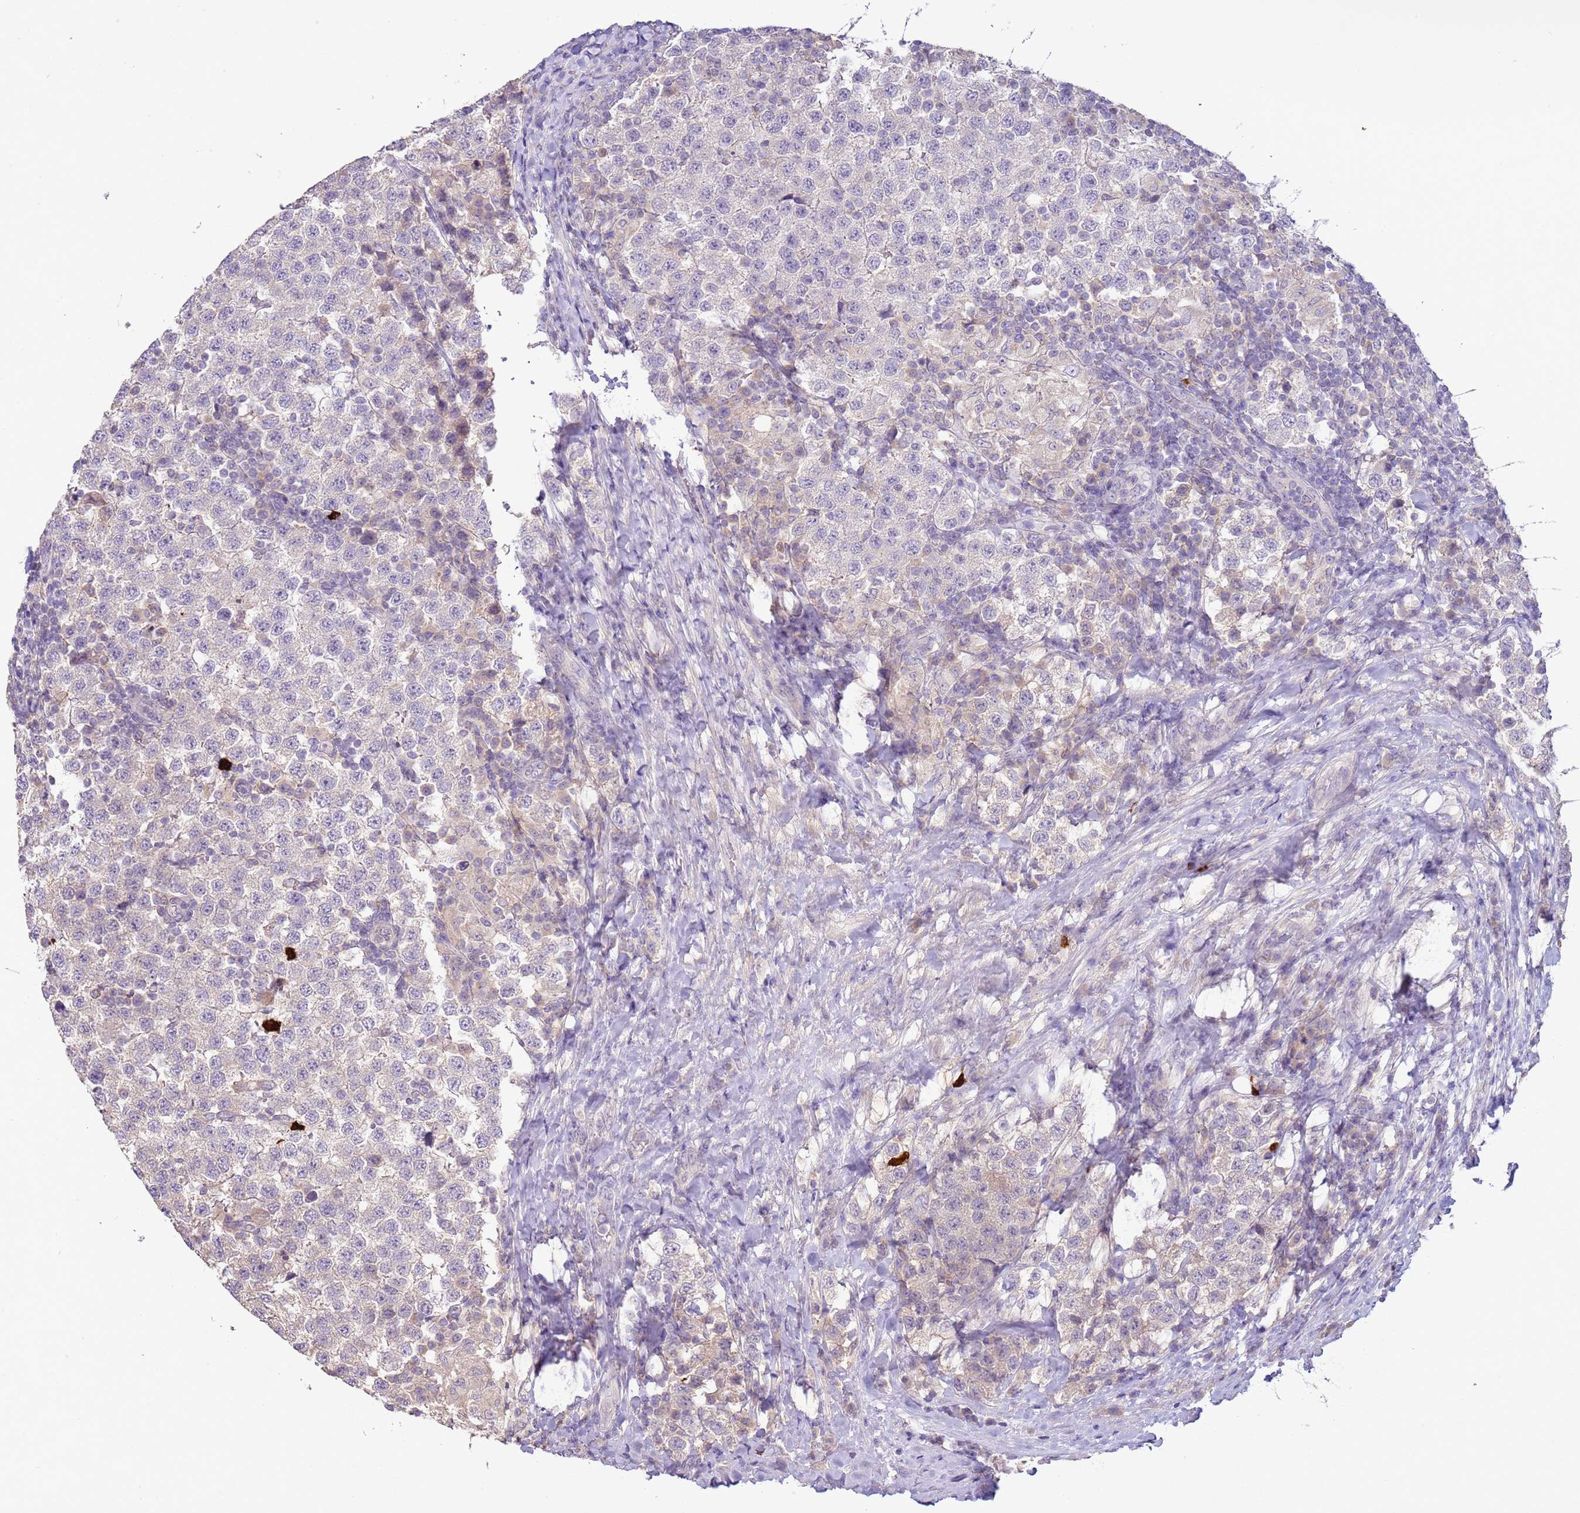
{"staining": {"intensity": "negative", "quantity": "none", "location": "none"}, "tissue": "testis cancer", "cell_type": "Tumor cells", "image_type": "cancer", "snomed": [{"axis": "morphology", "description": "Seminoma, NOS"}, {"axis": "topography", "description": "Testis"}], "caption": "Immunohistochemistry (IHC) of human testis seminoma exhibits no staining in tumor cells. (Brightfield microscopy of DAB (3,3'-diaminobenzidine) immunohistochemistry (IHC) at high magnification).", "gene": "IL2RG", "patient": {"sex": "male", "age": 34}}